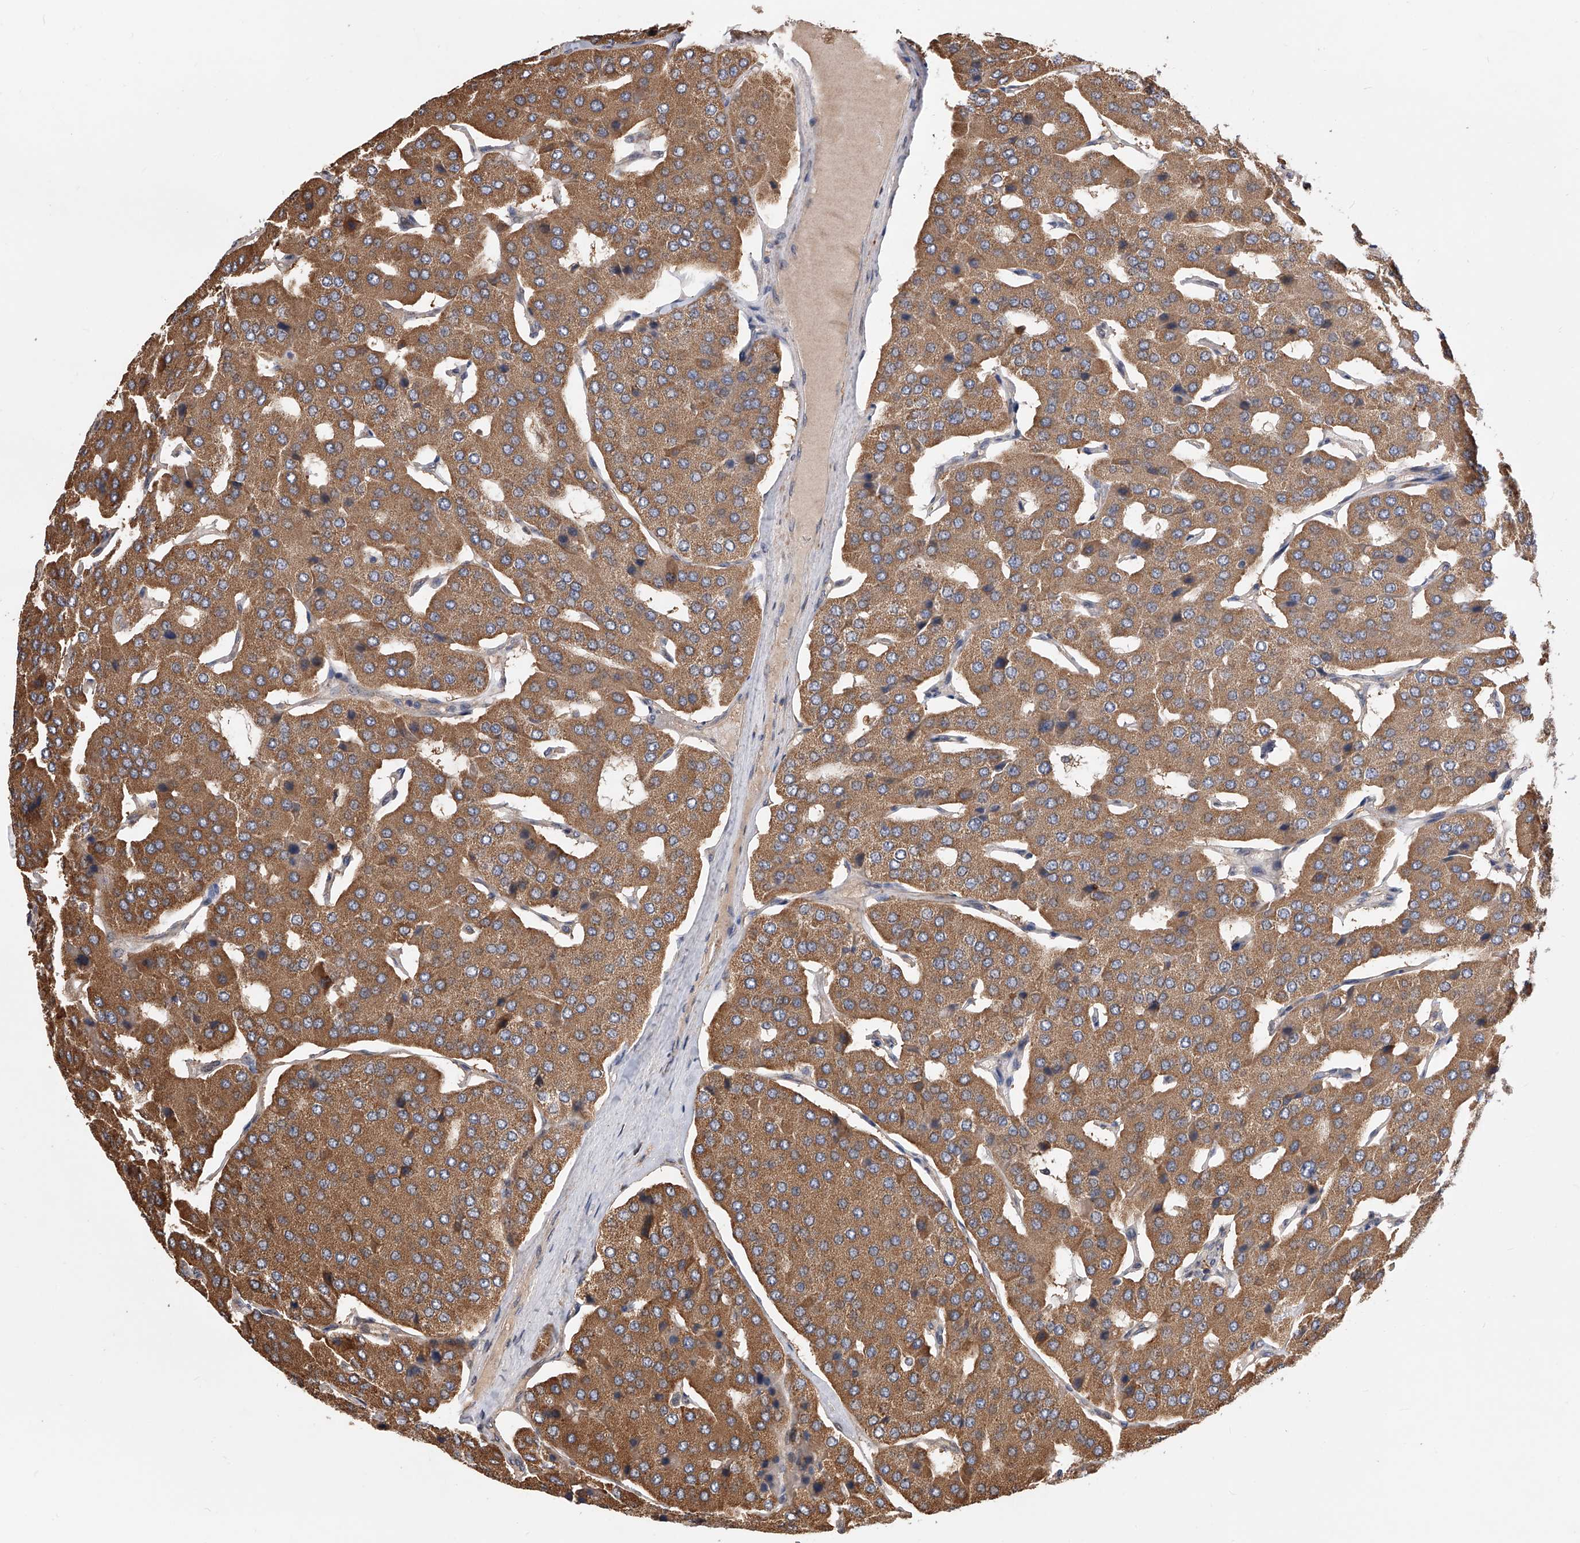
{"staining": {"intensity": "moderate", "quantity": ">75%", "location": "cytoplasmic/membranous"}, "tissue": "parathyroid gland", "cell_type": "Glandular cells", "image_type": "normal", "snomed": [{"axis": "morphology", "description": "Normal tissue, NOS"}, {"axis": "morphology", "description": "Adenoma, NOS"}, {"axis": "topography", "description": "Parathyroid gland"}], "caption": "Normal parathyroid gland reveals moderate cytoplasmic/membranous positivity in approximately >75% of glandular cells The staining was performed using DAB to visualize the protein expression in brown, while the nuclei were stained in blue with hematoxylin (Magnification: 20x)..", "gene": "GMDS", "patient": {"sex": "female", "age": 86}}